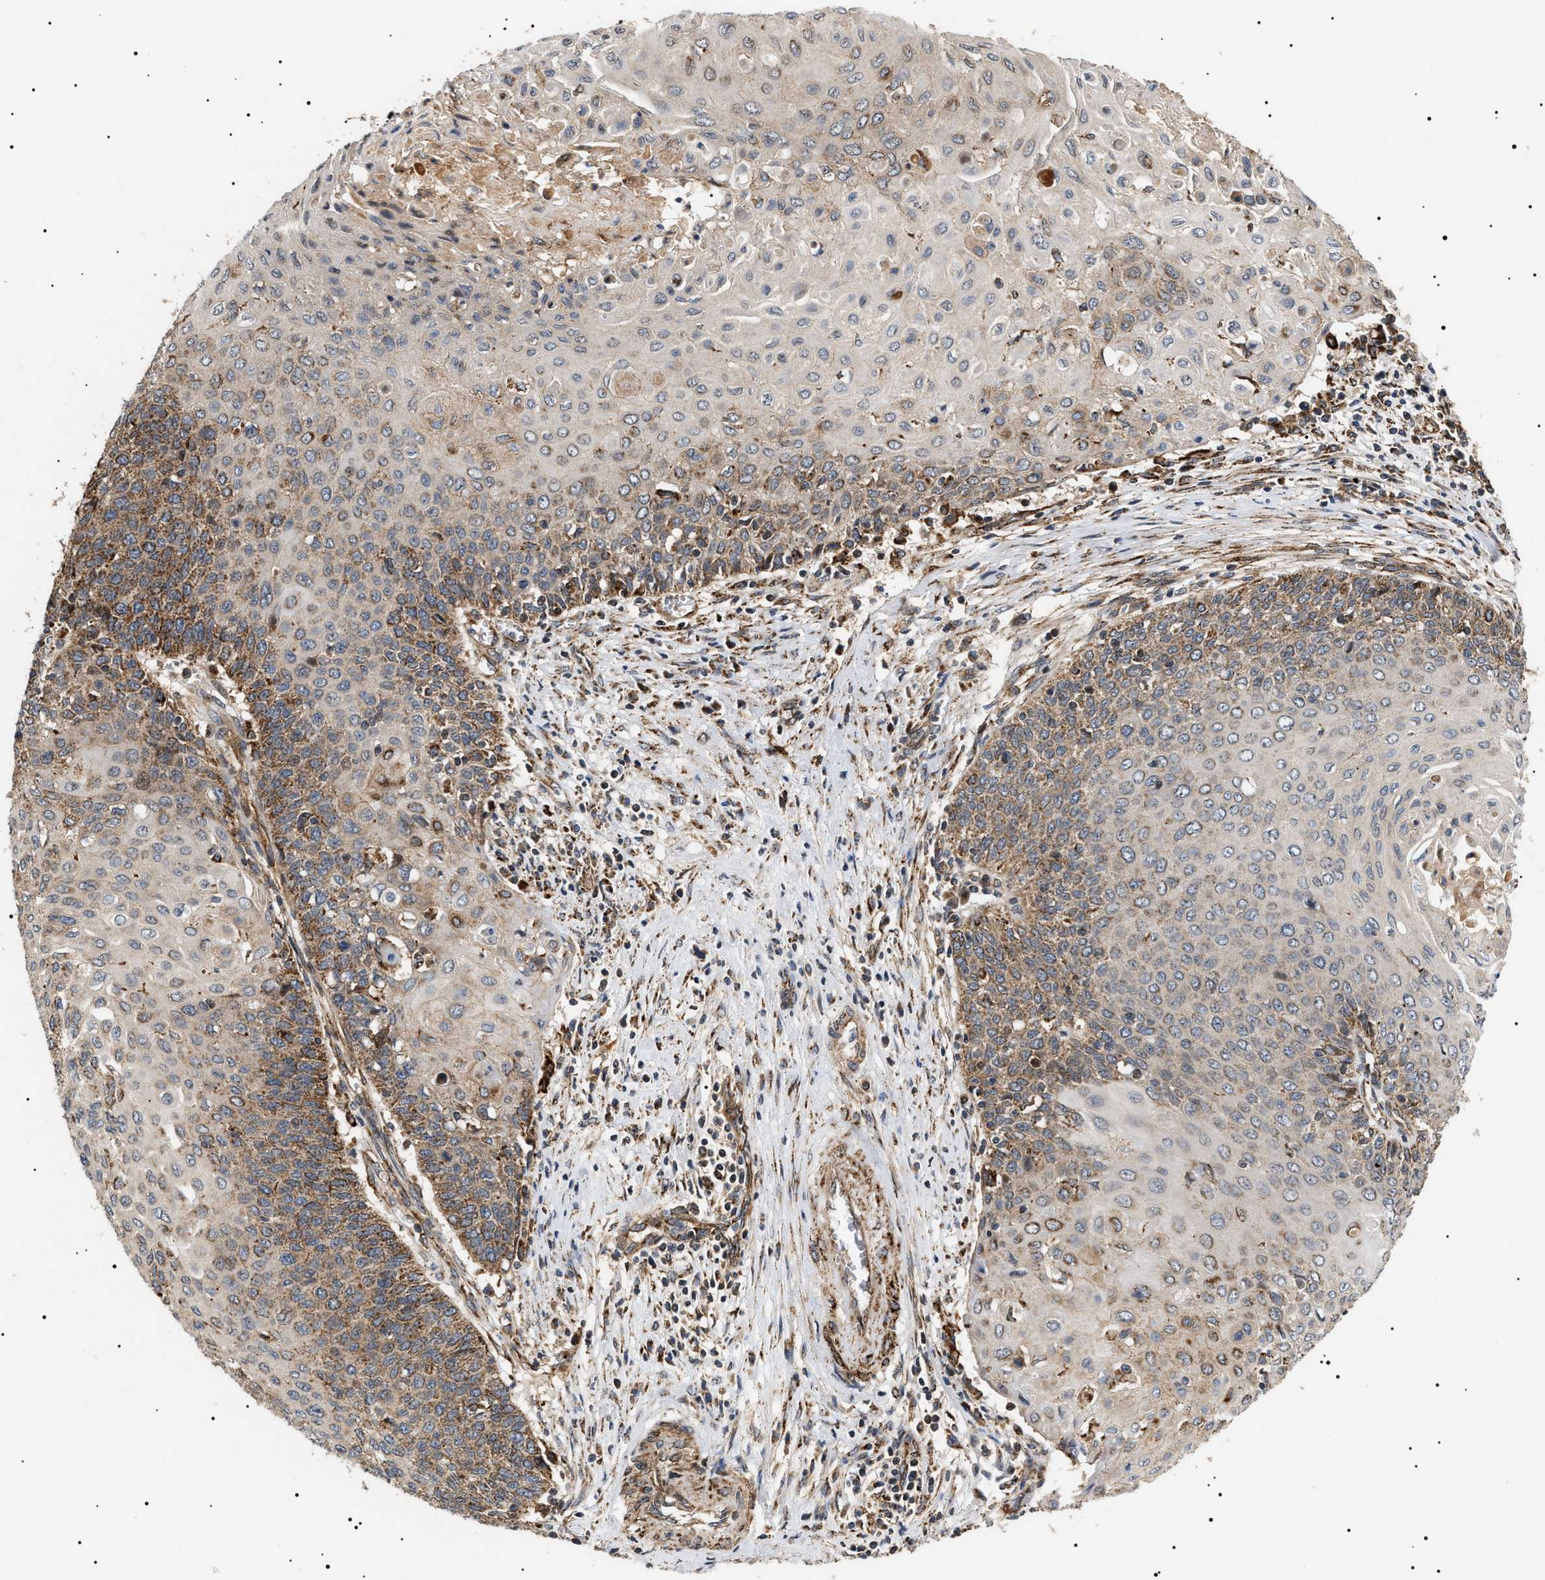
{"staining": {"intensity": "moderate", "quantity": "25%-75%", "location": "cytoplasmic/membranous"}, "tissue": "cervical cancer", "cell_type": "Tumor cells", "image_type": "cancer", "snomed": [{"axis": "morphology", "description": "Squamous cell carcinoma, NOS"}, {"axis": "topography", "description": "Cervix"}], "caption": "Protein analysis of cervical squamous cell carcinoma tissue demonstrates moderate cytoplasmic/membranous expression in approximately 25%-75% of tumor cells.", "gene": "ZBTB26", "patient": {"sex": "female", "age": 39}}